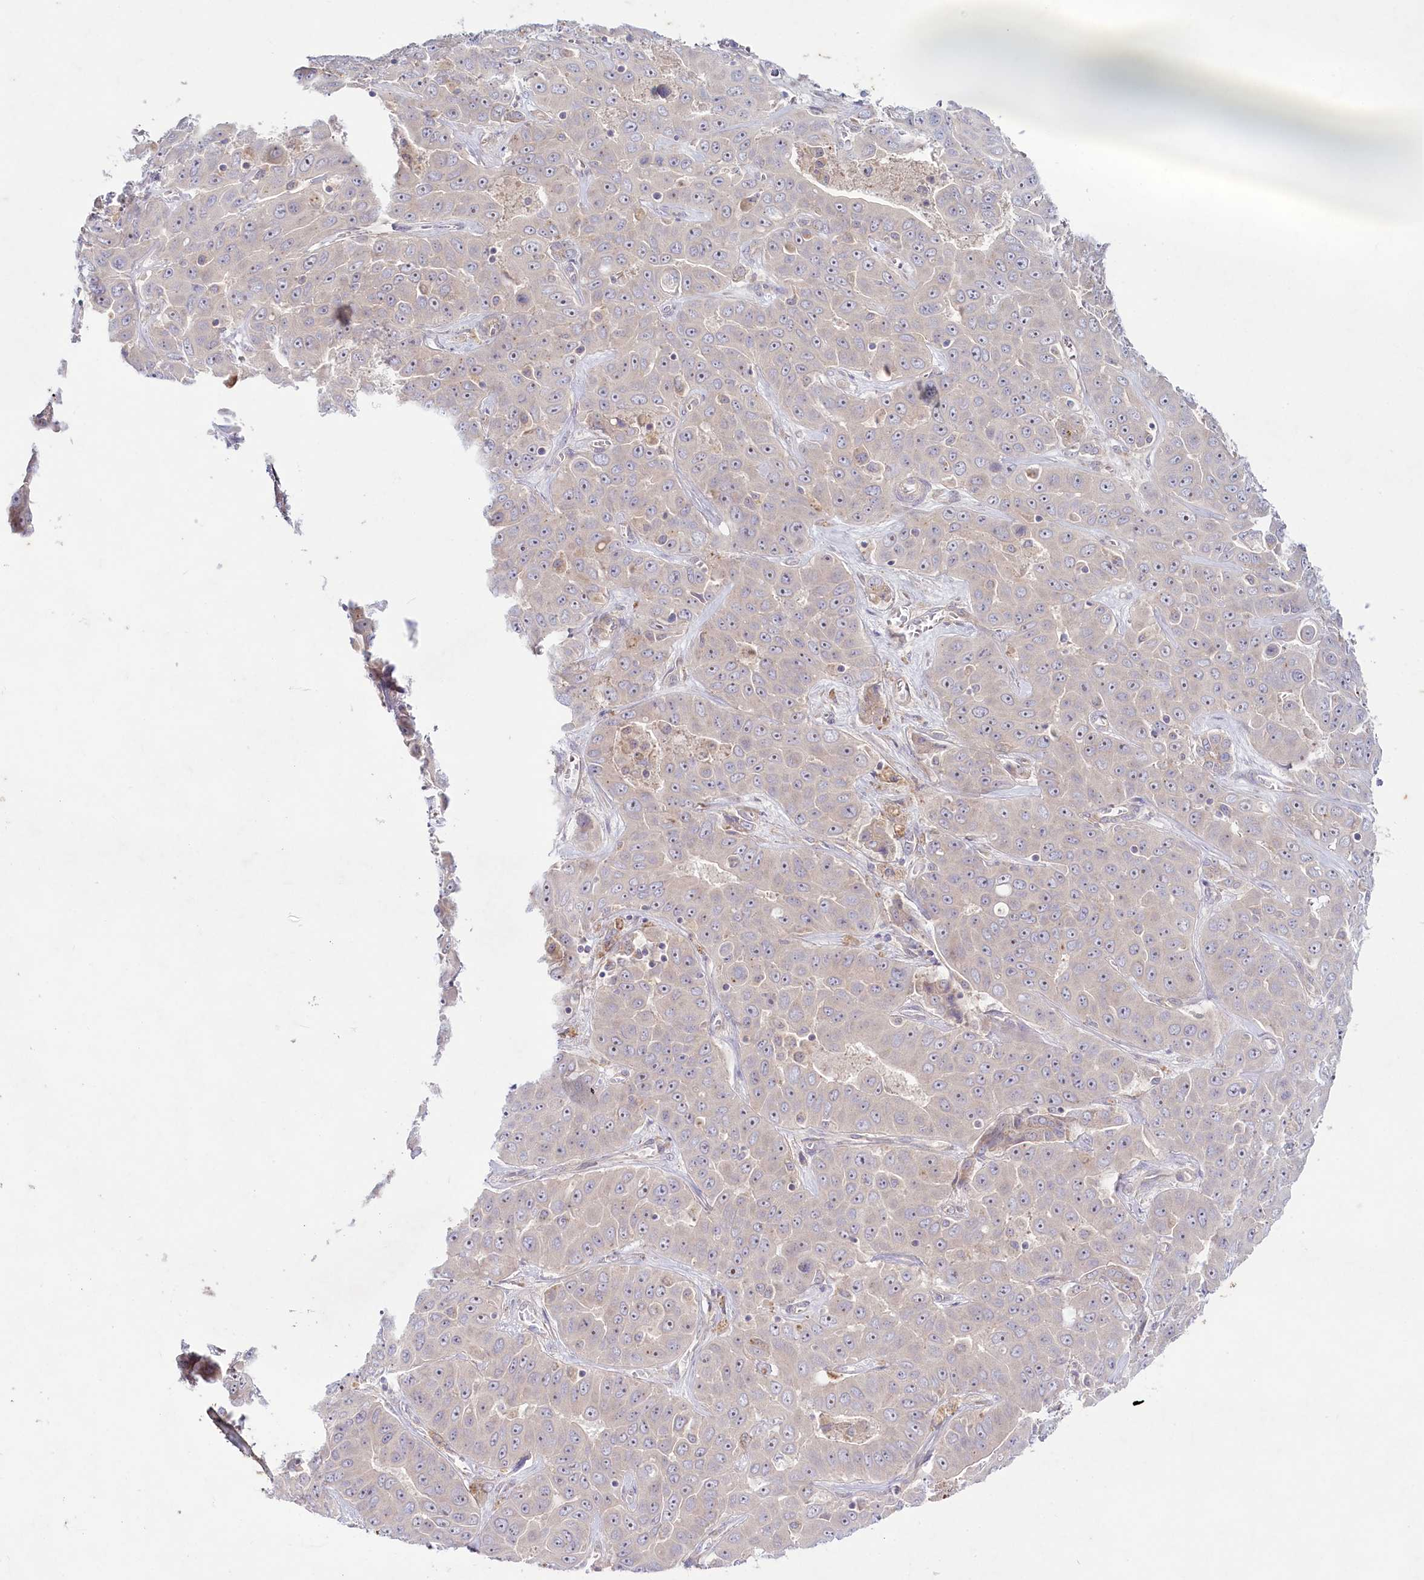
{"staining": {"intensity": "negative", "quantity": "none", "location": "none"}, "tissue": "liver cancer", "cell_type": "Tumor cells", "image_type": "cancer", "snomed": [{"axis": "morphology", "description": "Cholangiocarcinoma"}, {"axis": "topography", "description": "Liver"}], "caption": "A high-resolution image shows immunohistochemistry staining of liver cholangiocarcinoma, which exhibits no significant expression in tumor cells. The staining was performed using DAB (3,3'-diaminobenzidine) to visualize the protein expression in brown, while the nuclei were stained in blue with hematoxylin (Magnification: 20x).", "gene": "TNIP1", "patient": {"sex": "female", "age": 52}}